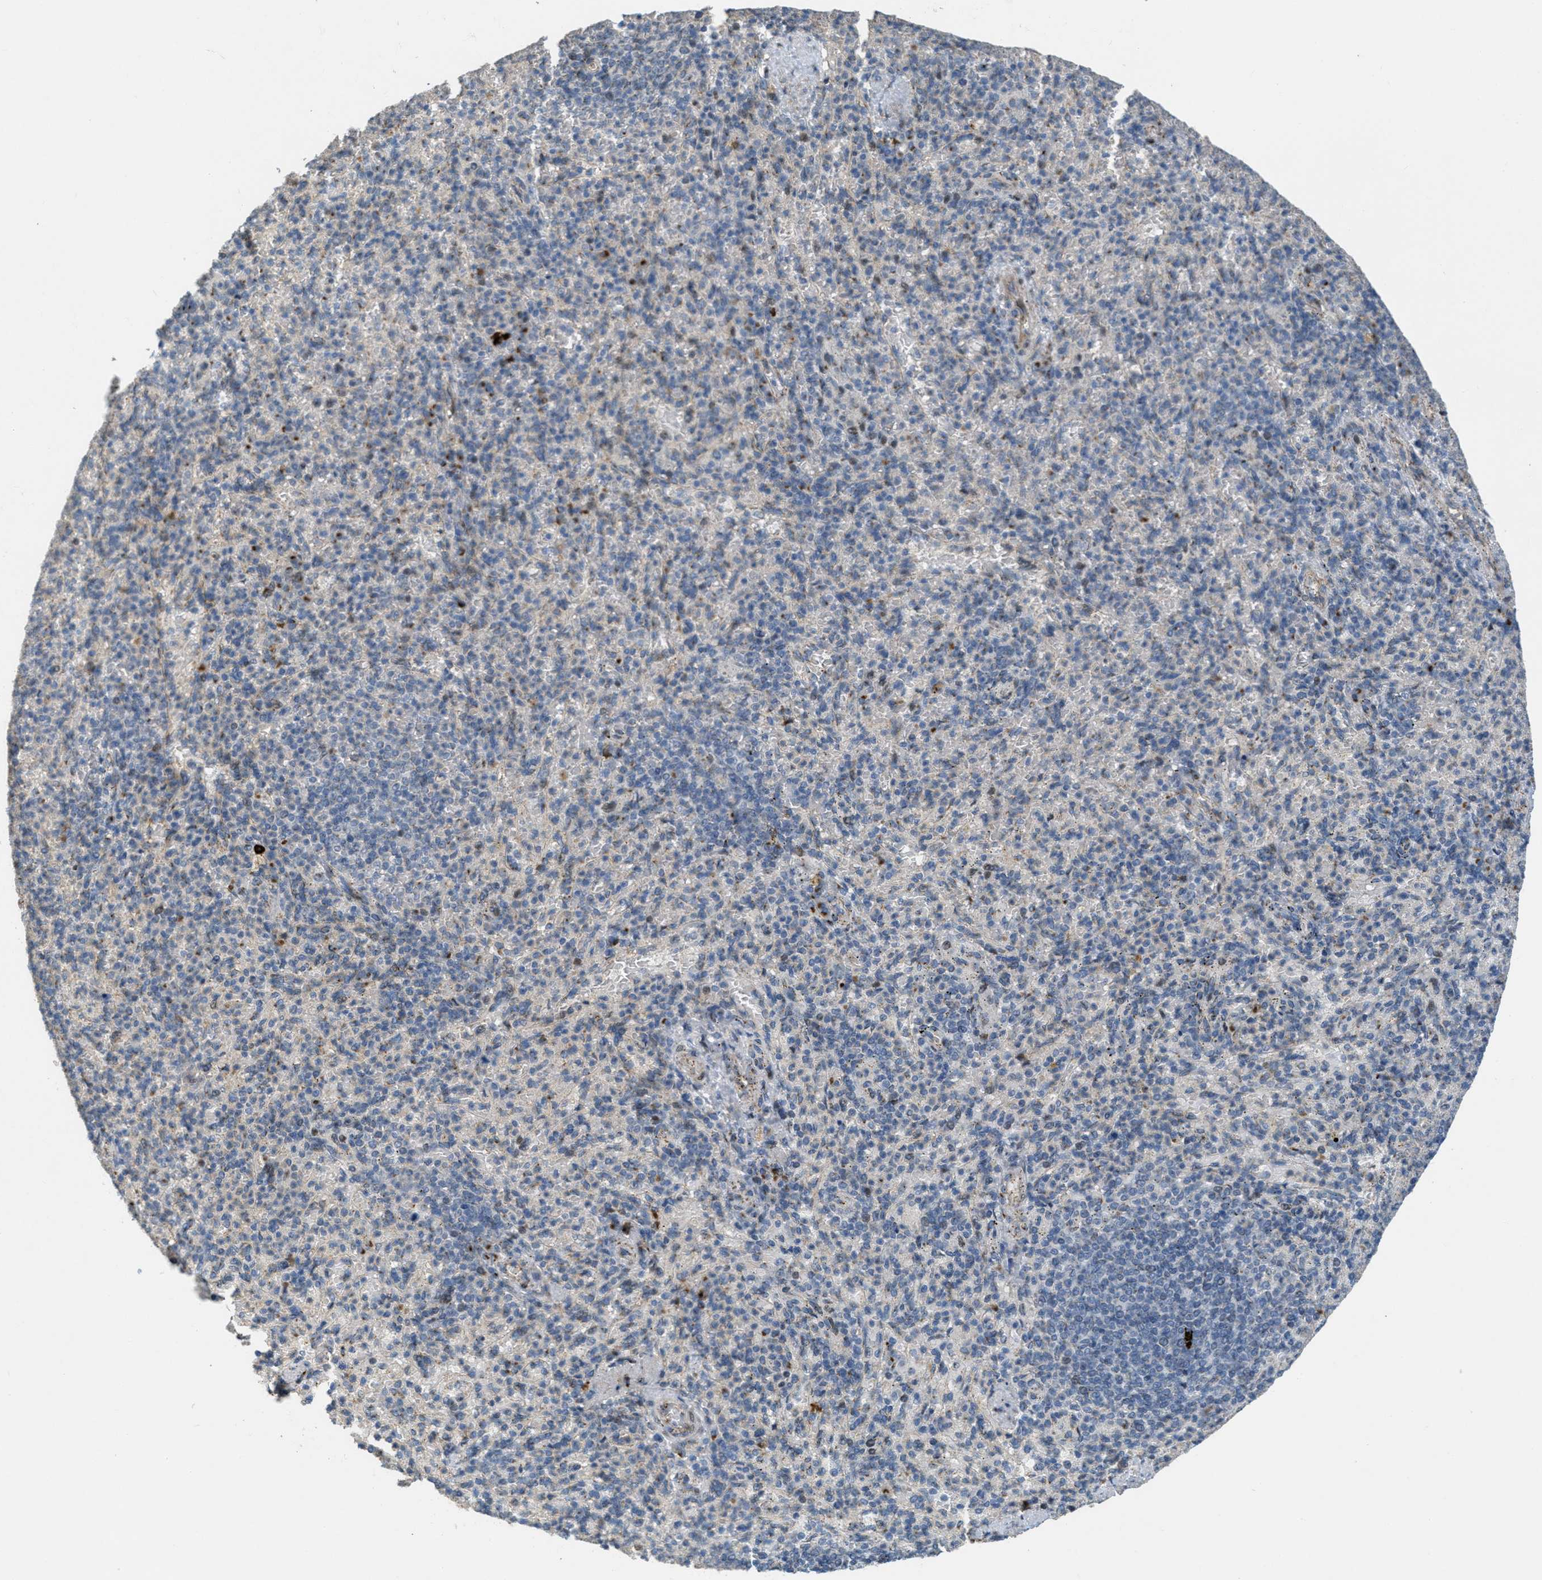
{"staining": {"intensity": "moderate", "quantity": "<25%", "location": "cytoplasmic/membranous"}, "tissue": "spleen", "cell_type": "Cells in red pulp", "image_type": "normal", "snomed": [{"axis": "morphology", "description": "Normal tissue, NOS"}, {"axis": "topography", "description": "Spleen"}], "caption": "Cells in red pulp reveal low levels of moderate cytoplasmic/membranous staining in about <25% of cells in benign spleen.", "gene": "ZFPL1", "patient": {"sex": "female", "age": 74}}